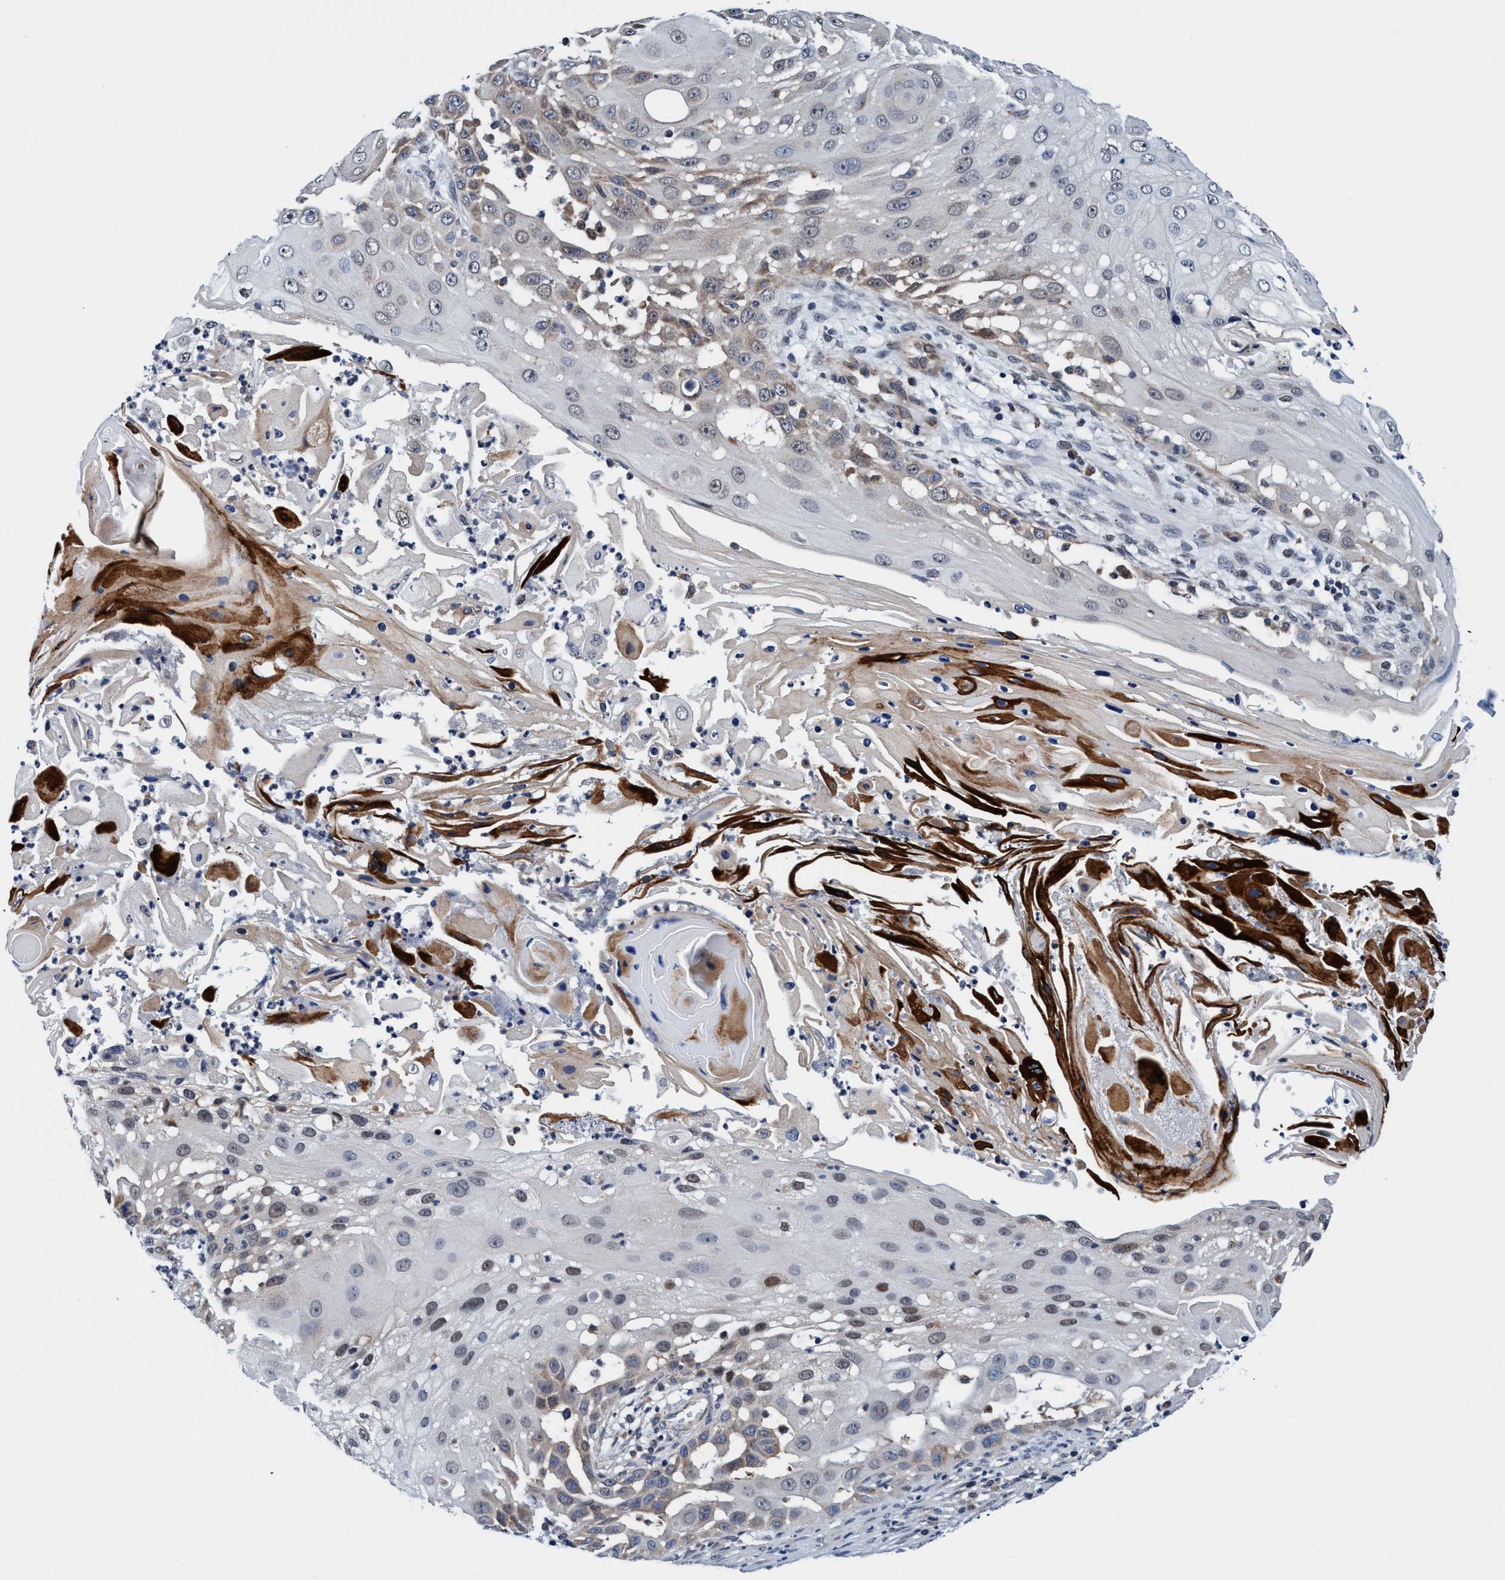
{"staining": {"intensity": "moderate", "quantity": "<25%", "location": "cytoplasmic/membranous"}, "tissue": "skin cancer", "cell_type": "Tumor cells", "image_type": "cancer", "snomed": [{"axis": "morphology", "description": "Squamous cell carcinoma, NOS"}, {"axis": "topography", "description": "Skin"}], "caption": "Skin cancer stained with a protein marker demonstrates moderate staining in tumor cells.", "gene": "AGAP2", "patient": {"sex": "female", "age": 44}}